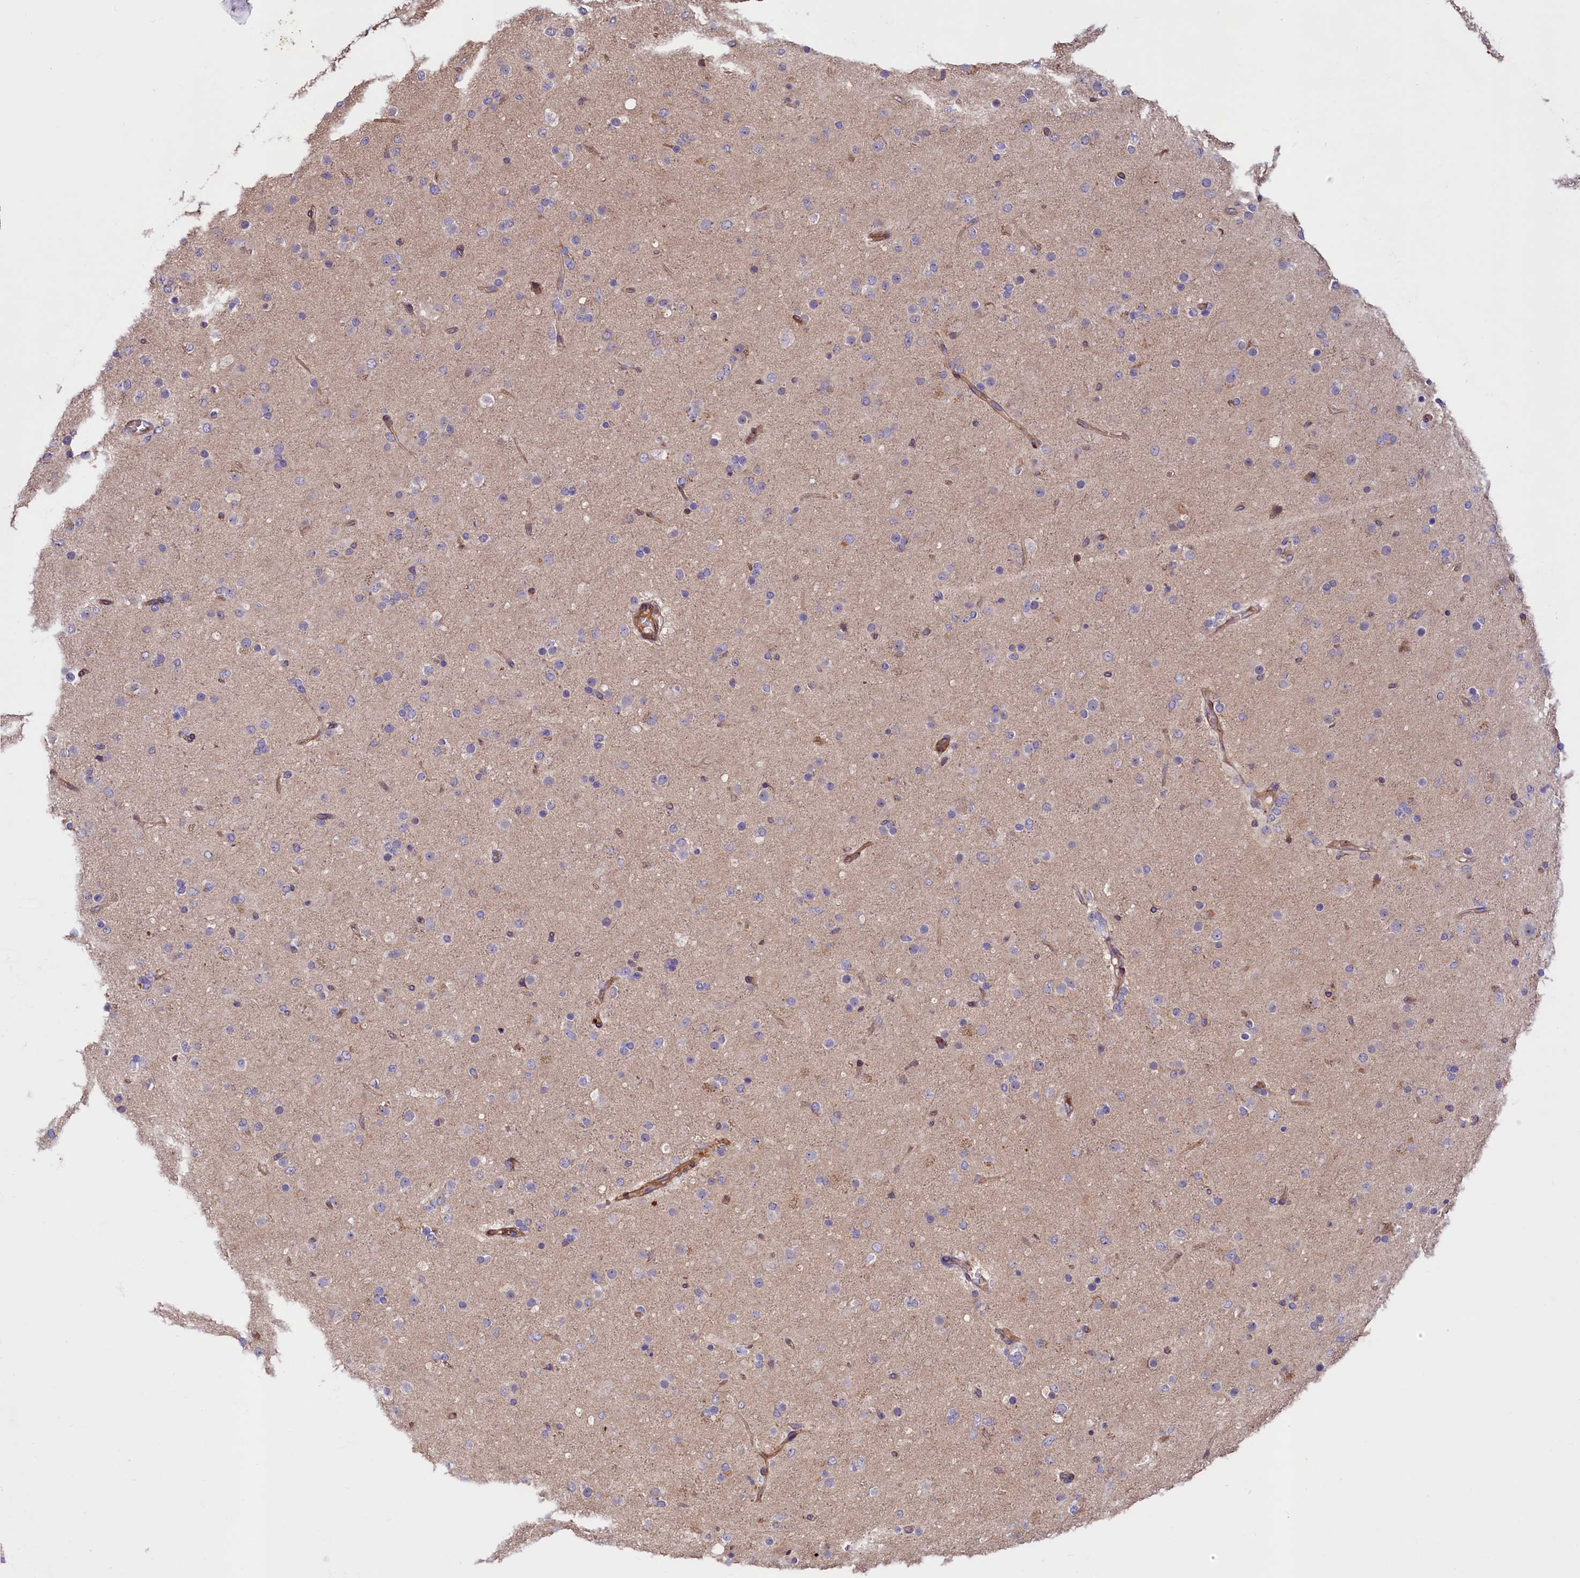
{"staining": {"intensity": "negative", "quantity": "none", "location": "none"}, "tissue": "glioma", "cell_type": "Tumor cells", "image_type": "cancer", "snomed": [{"axis": "morphology", "description": "Glioma, malignant, Low grade"}, {"axis": "topography", "description": "Brain"}], "caption": "Immunohistochemistry (IHC) micrograph of neoplastic tissue: glioma stained with DAB reveals no significant protein expression in tumor cells.", "gene": "DUOXA1", "patient": {"sex": "male", "age": 65}}